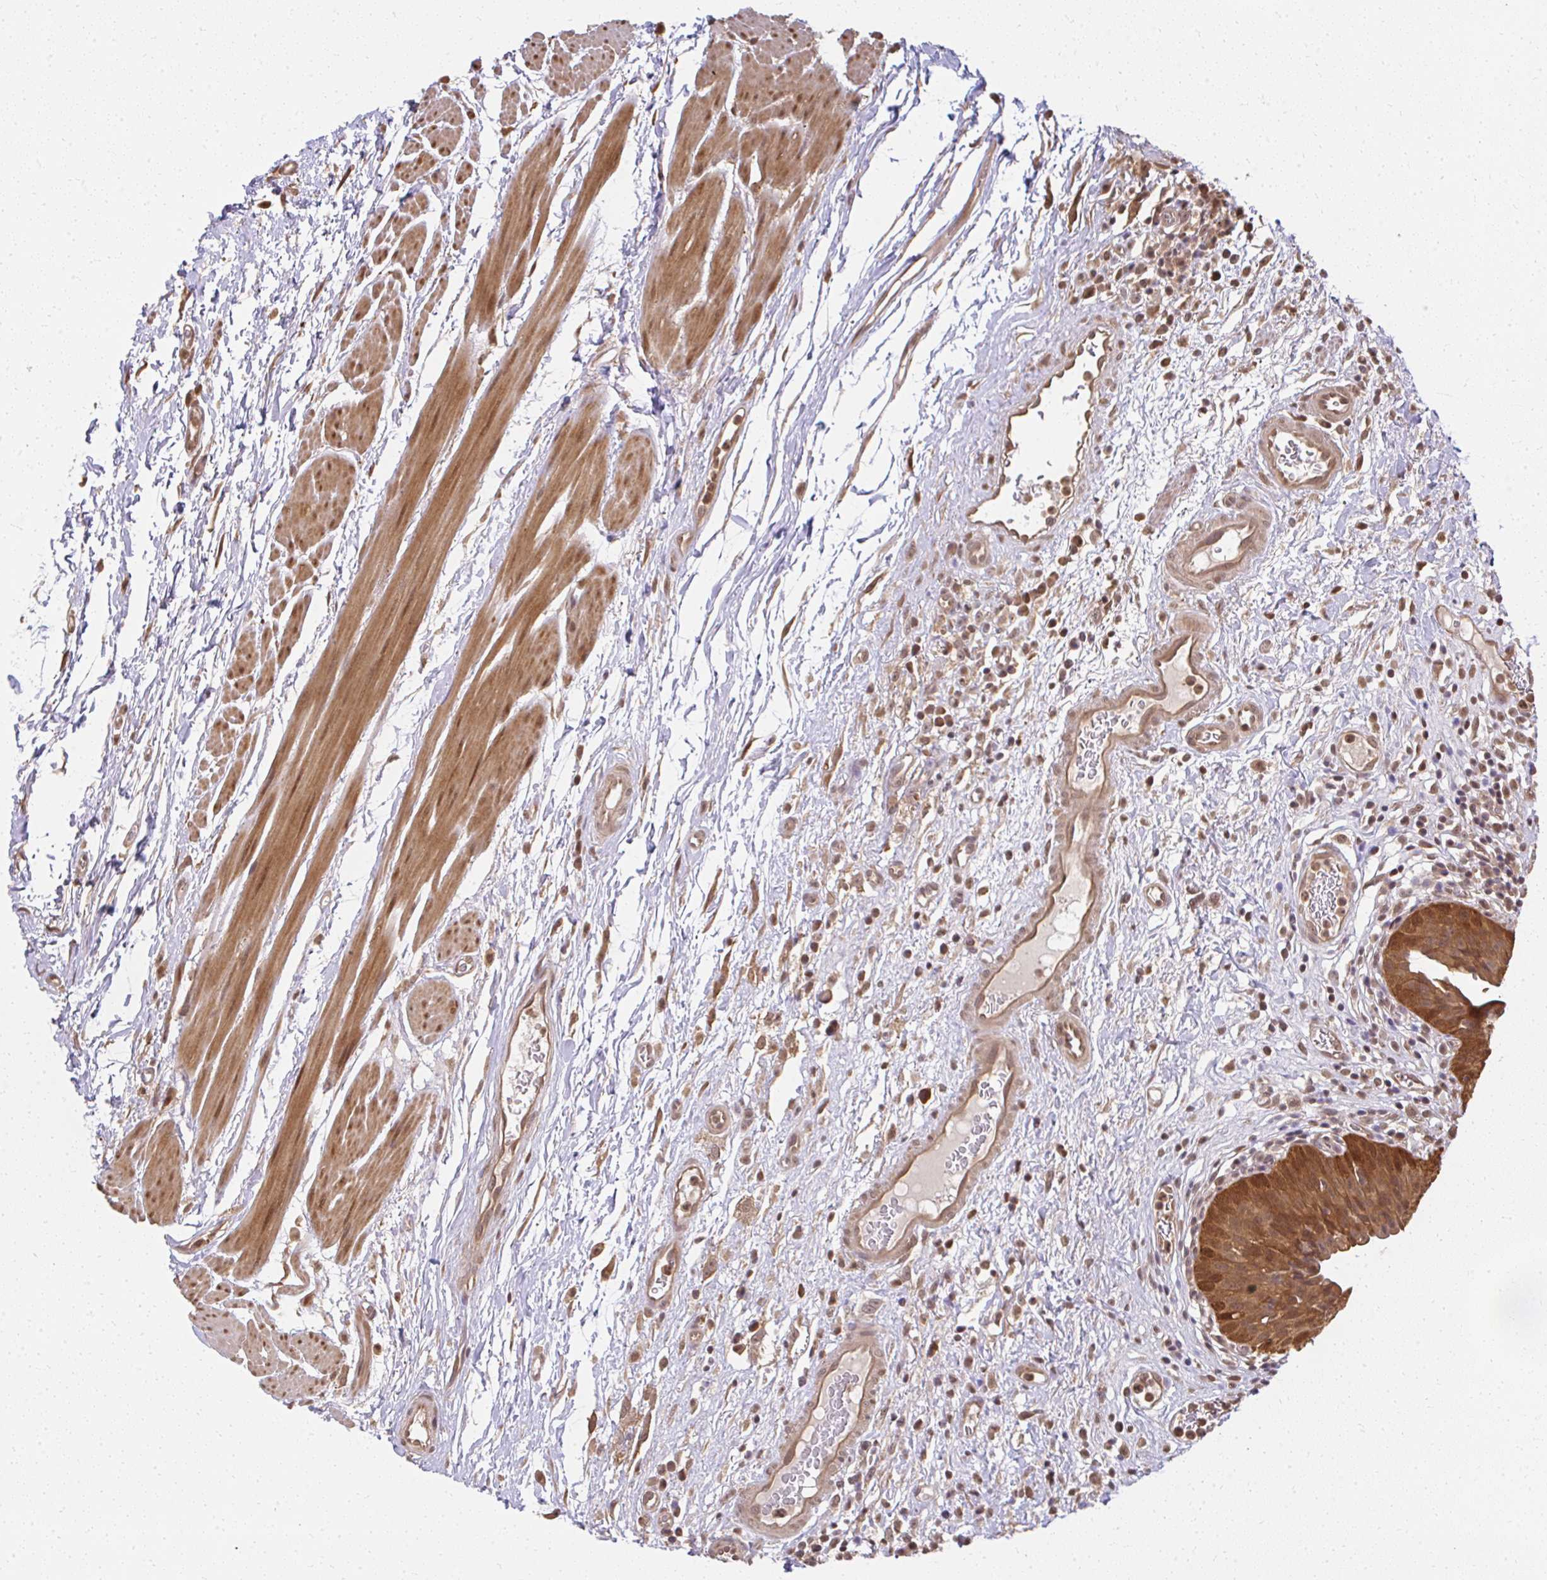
{"staining": {"intensity": "strong", "quantity": ">75%", "location": "cytoplasmic/membranous"}, "tissue": "urinary bladder", "cell_type": "Urothelial cells", "image_type": "normal", "snomed": [{"axis": "morphology", "description": "Normal tissue, NOS"}, {"axis": "morphology", "description": "Inflammation, NOS"}, {"axis": "topography", "description": "Urinary bladder"}], "caption": "Urinary bladder stained for a protein (brown) shows strong cytoplasmic/membranous positive staining in about >75% of urothelial cells.", "gene": "LARS2", "patient": {"sex": "male", "age": 57}}